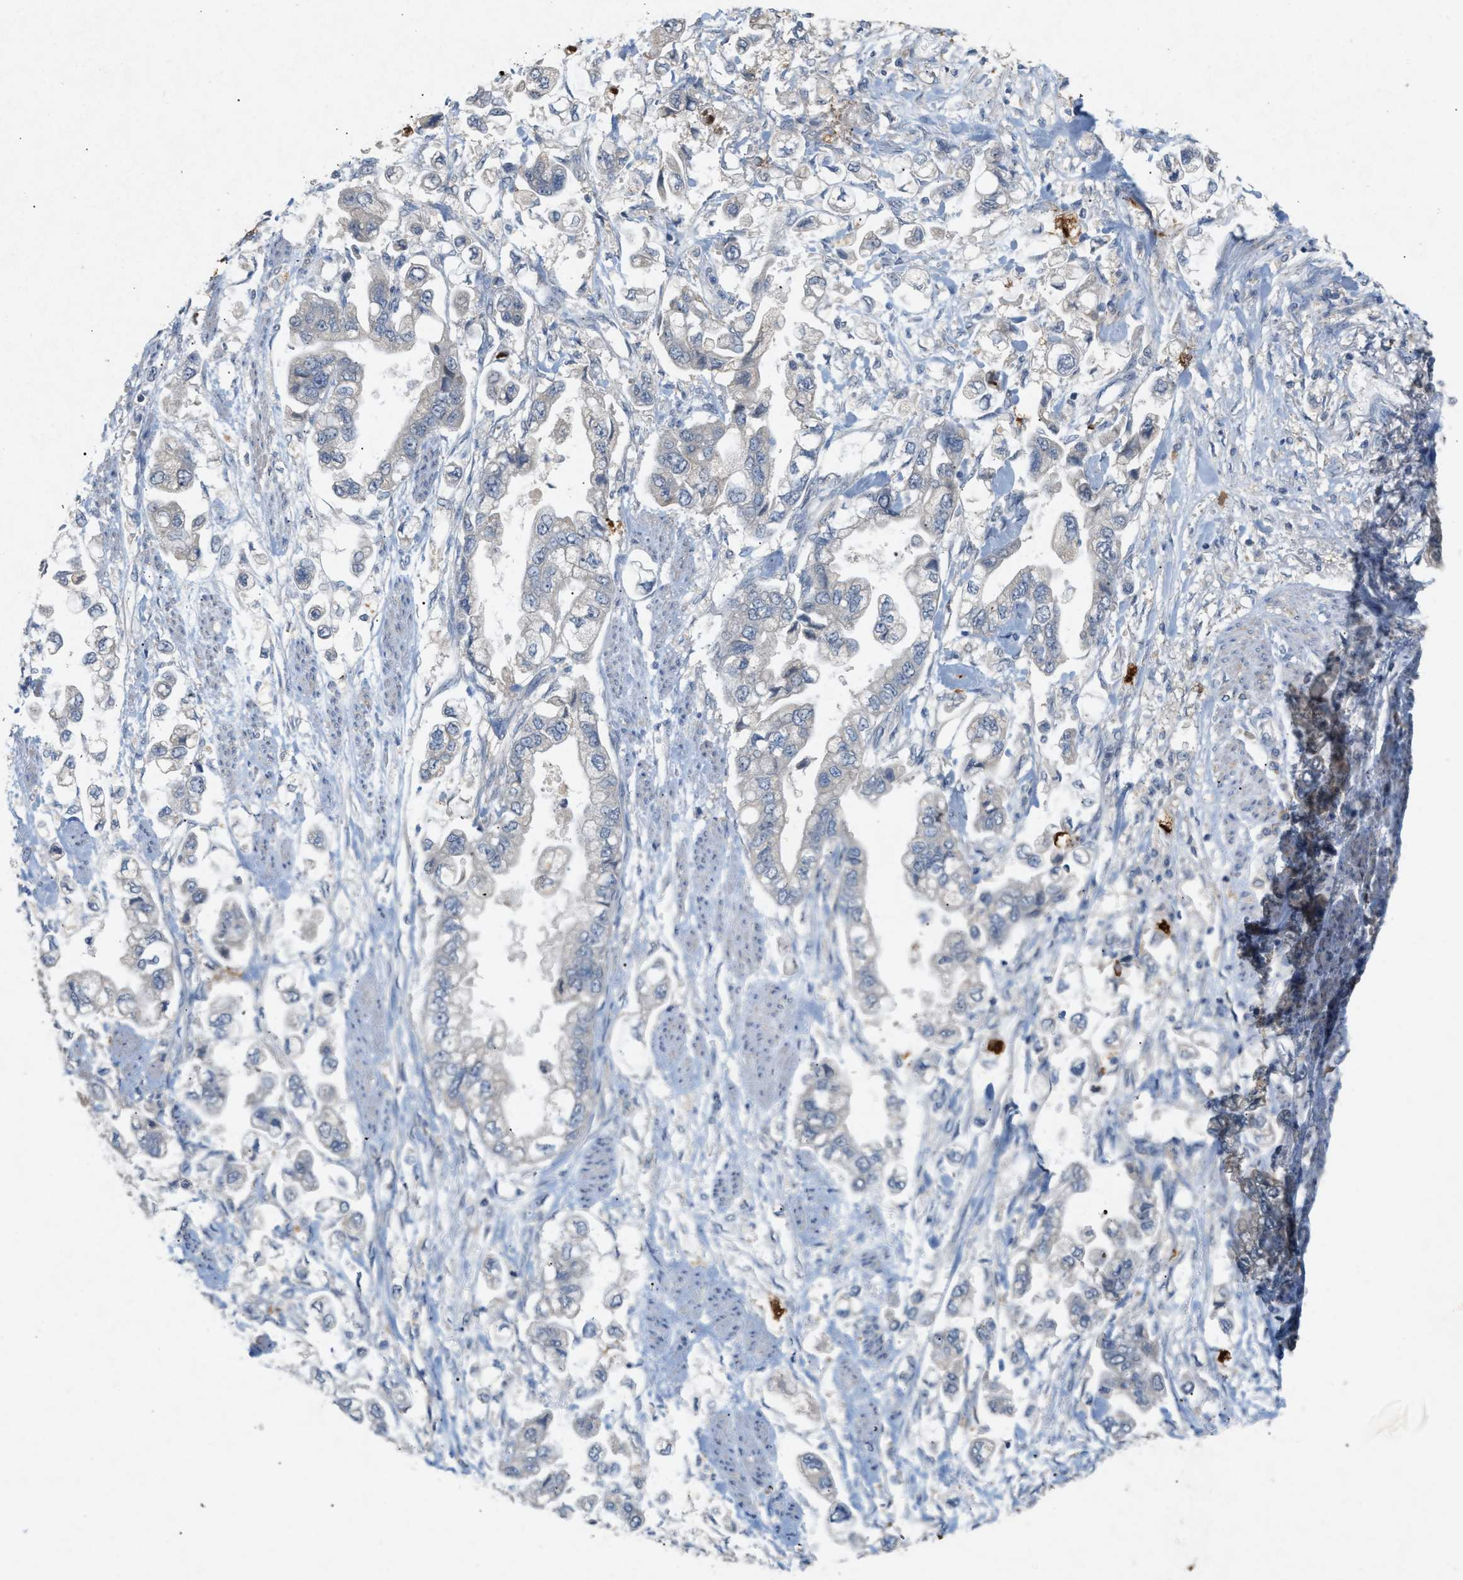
{"staining": {"intensity": "negative", "quantity": "none", "location": "none"}, "tissue": "stomach cancer", "cell_type": "Tumor cells", "image_type": "cancer", "snomed": [{"axis": "morphology", "description": "Normal tissue, NOS"}, {"axis": "morphology", "description": "Adenocarcinoma, NOS"}, {"axis": "topography", "description": "Stomach"}], "caption": "Immunohistochemical staining of adenocarcinoma (stomach) shows no significant positivity in tumor cells.", "gene": "DCAF7", "patient": {"sex": "male", "age": 62}}